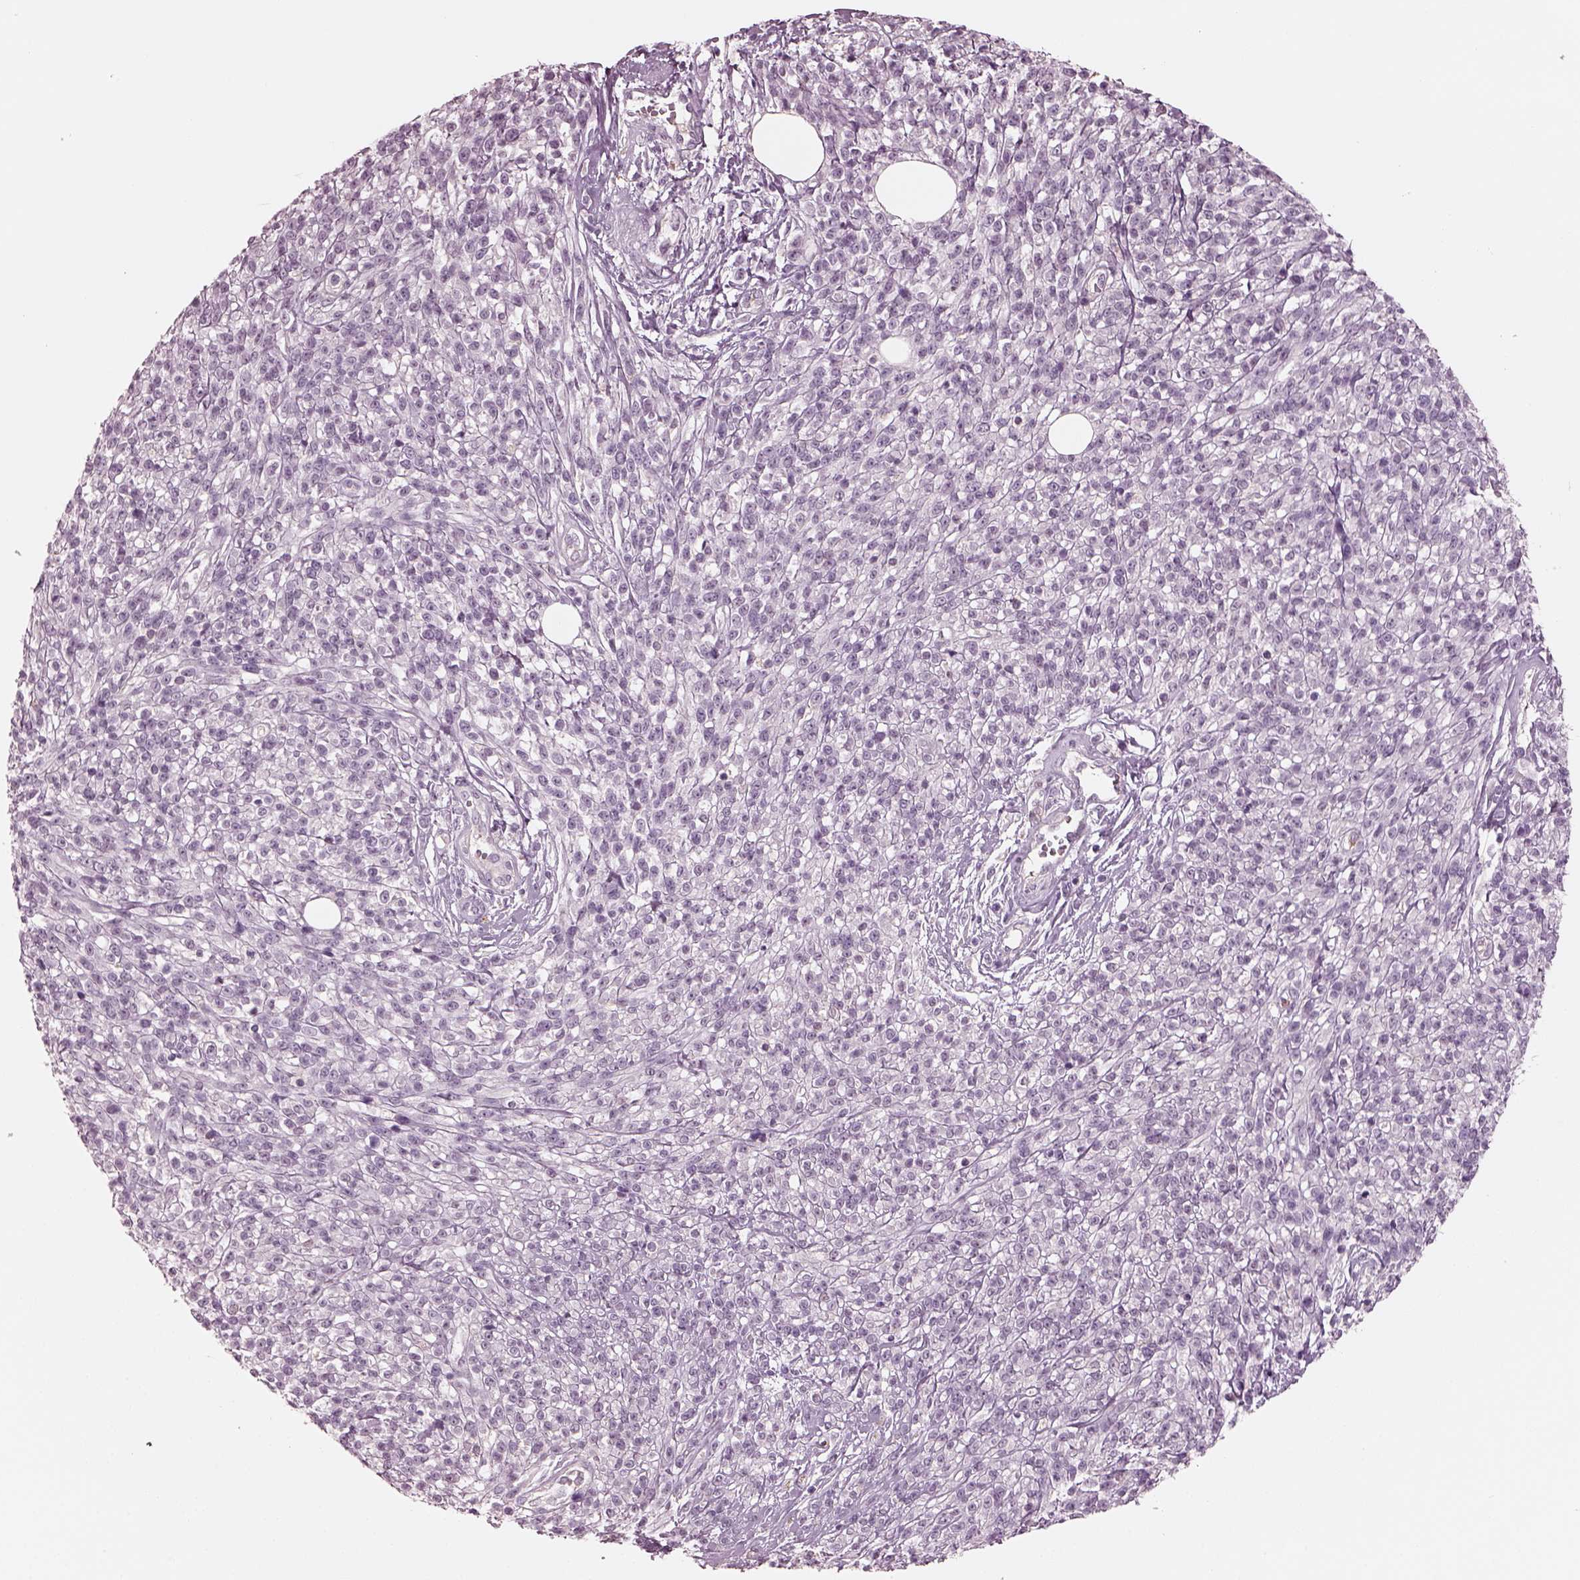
{"staining": {"intensity": "negative", "quantity": "none", "location": "none"}, "tissue": "melanoma", "cell_type": "Tumor cells", "image_type": "cancer", "snomed": [{"axis": "morphology", "description": "Malignant melanoma, NOS"}, {"axis": "topography", "description": "Skin"}, {"axis": "topography", "description": "Skin of trunk"}], "caption": "A photomicrograph of human melanoma is negative for staining in tumor cells.", "gene": "EIF4E1B", "patient": {"sex": "male", "age": 74}}